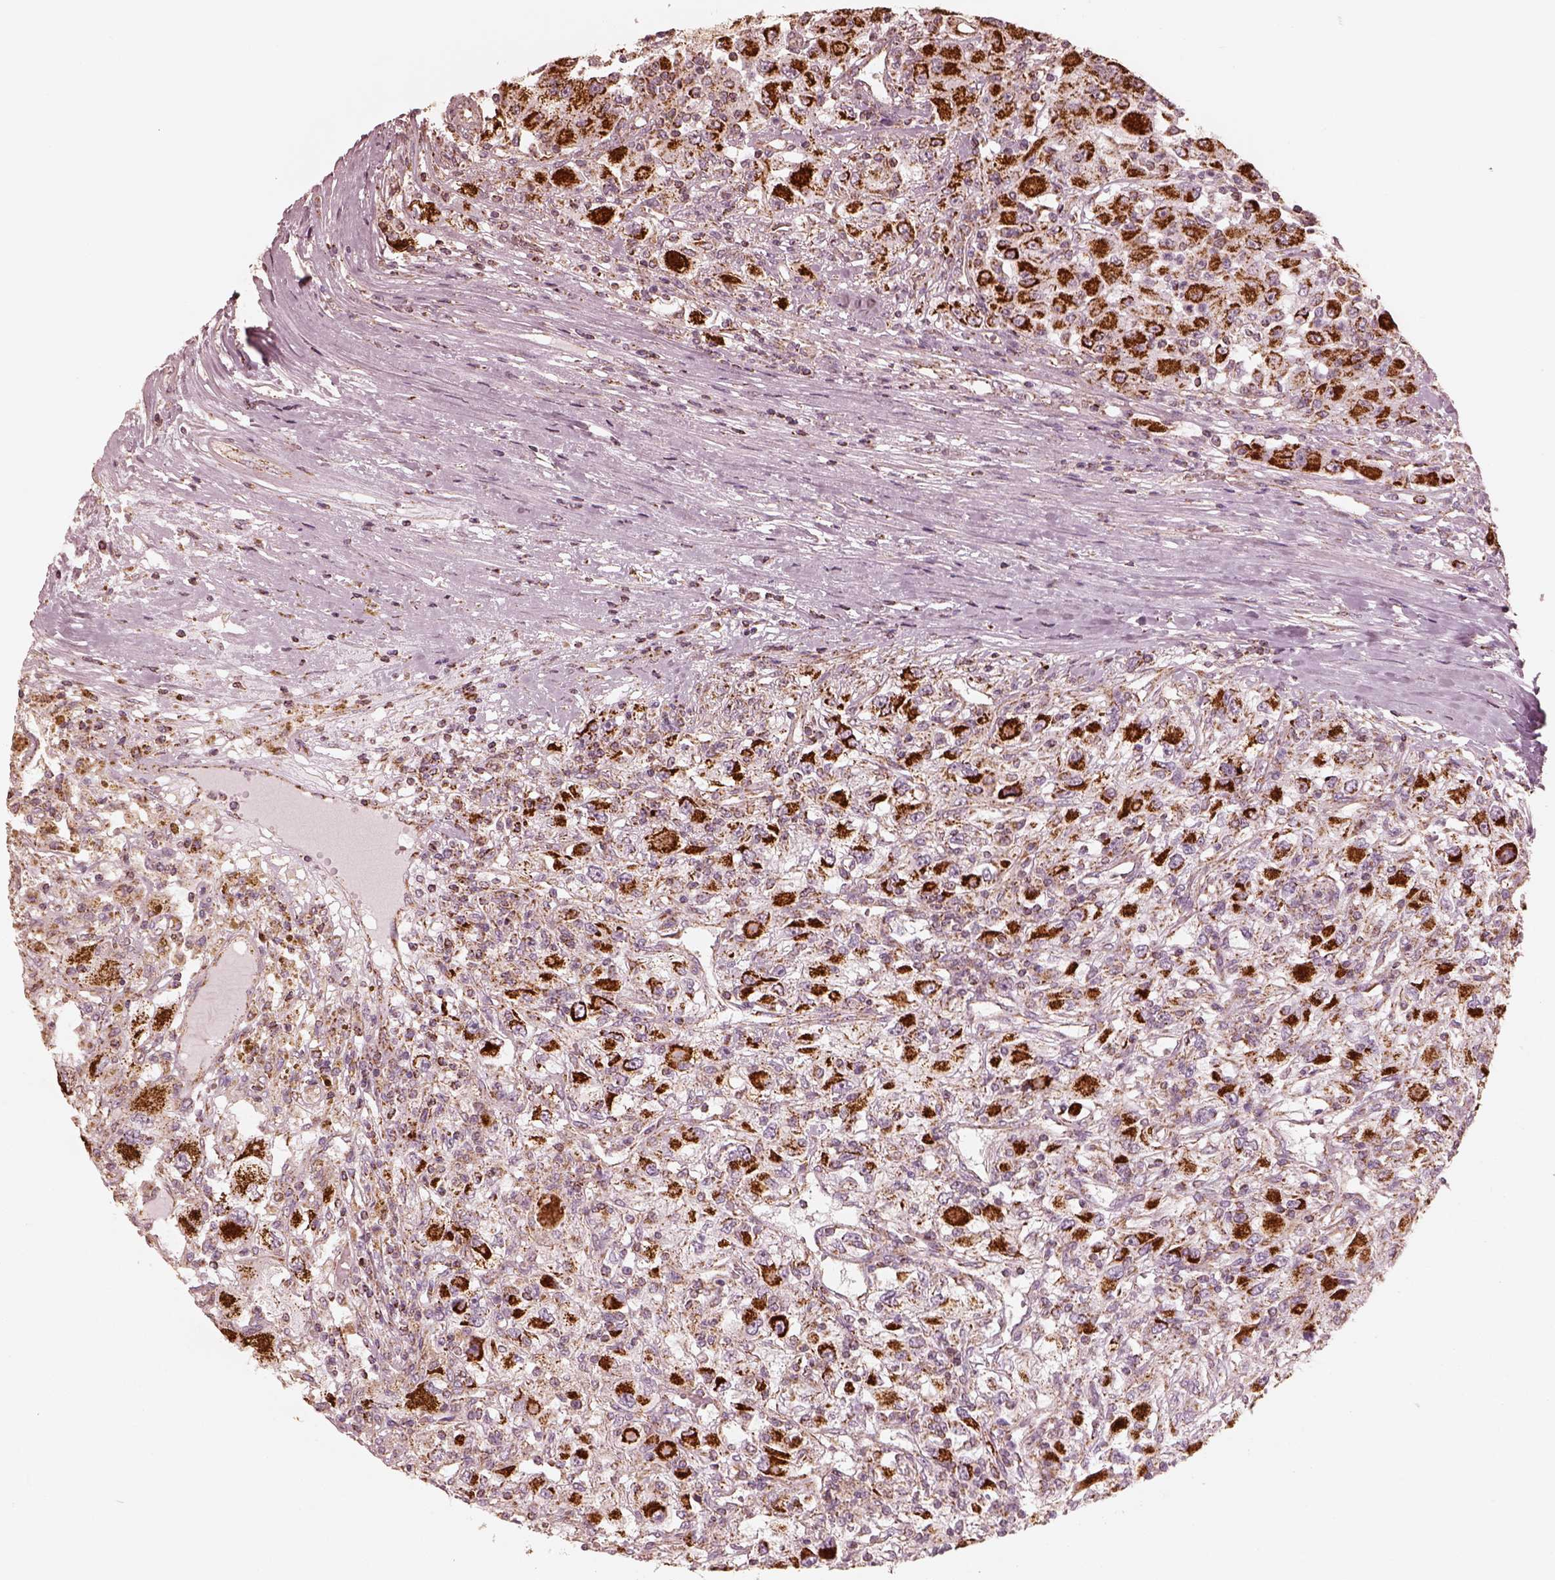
{"staining": {"intensity": "strong", "quantity": ">75%", "location": "cytoplasmic/membranous"}, "tissue": "renal cancer", "cell_type": "Tumor cells", "image_type": "cancer", "snomed": [{"axis": "morphology", "description": "Adenocarcinoma, NOS"}, {"axis": "topography", "description": "Kidney"}], "caption": "Protein staining by immunohistochemistry (IHC) shows strong cytoplasmic/membranous staining in about >75% of tumor cells in renal adenocarcinoma.", "gene": "ENTPD6", "patient": {"sex": "female", "age": 67}}